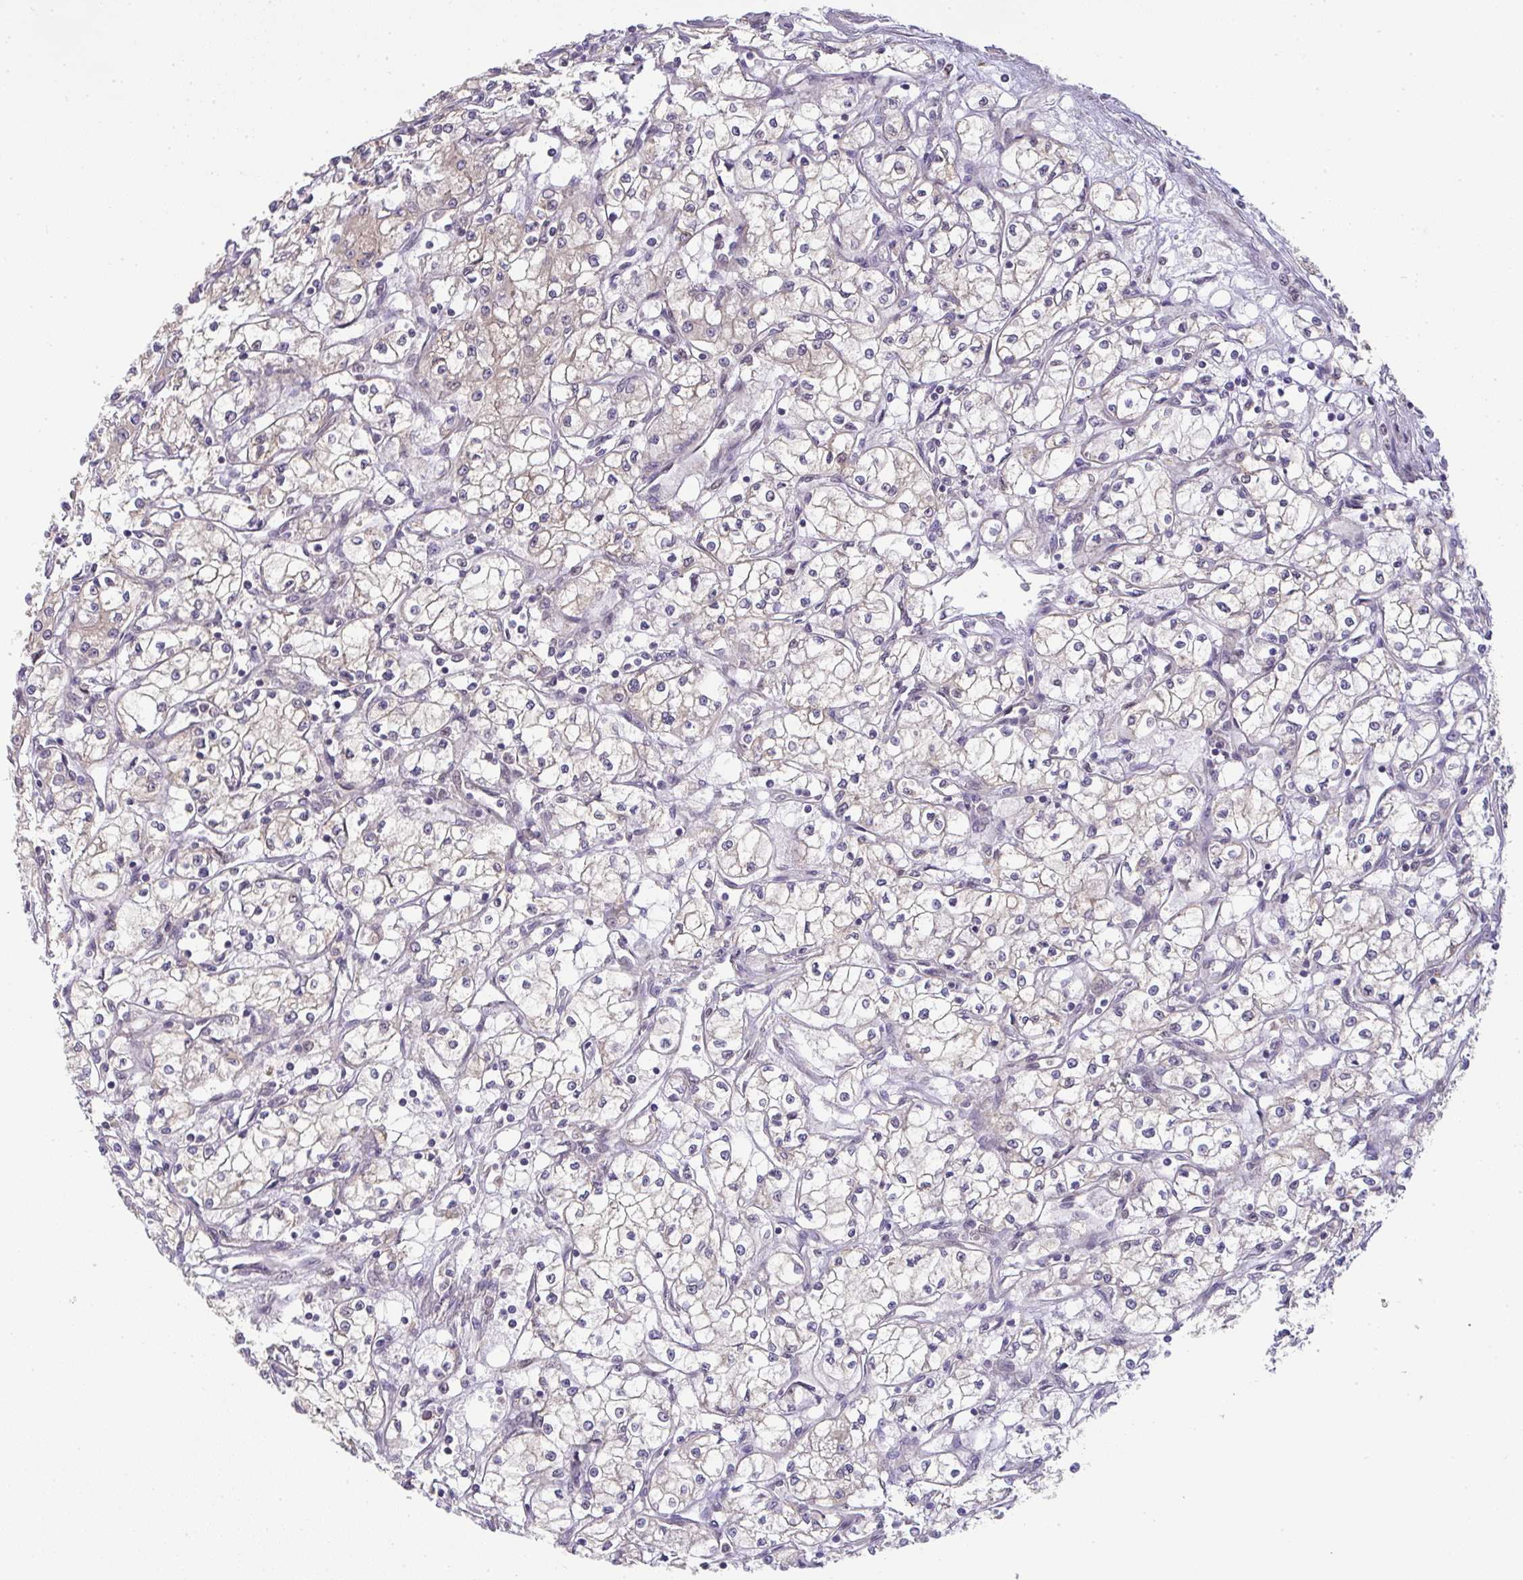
{"staining": {"intensity": "weak", "quantity": "<25%", "location": "cytoplasmic/membranous"}, "tissue": "renal cancer", "cell_type": "Tumor cells", "image_type": "cancer", "snomed": [{"axis": "morphology", "description": "Adenocarcinoma, NOS"}, {"axis": "topography", "description": "Kidney"}], "caption": "Tumor cells are negative for protein expression in human adenocarcinoma (renal). The staining is performed using DAB (3,3'-diaminobenzidine) brown chromogen with nuclei counter-stained in using hematoxylin.", "gene": "EEF1AKMT1", "patient": {"sex": "male", "age": 59}}